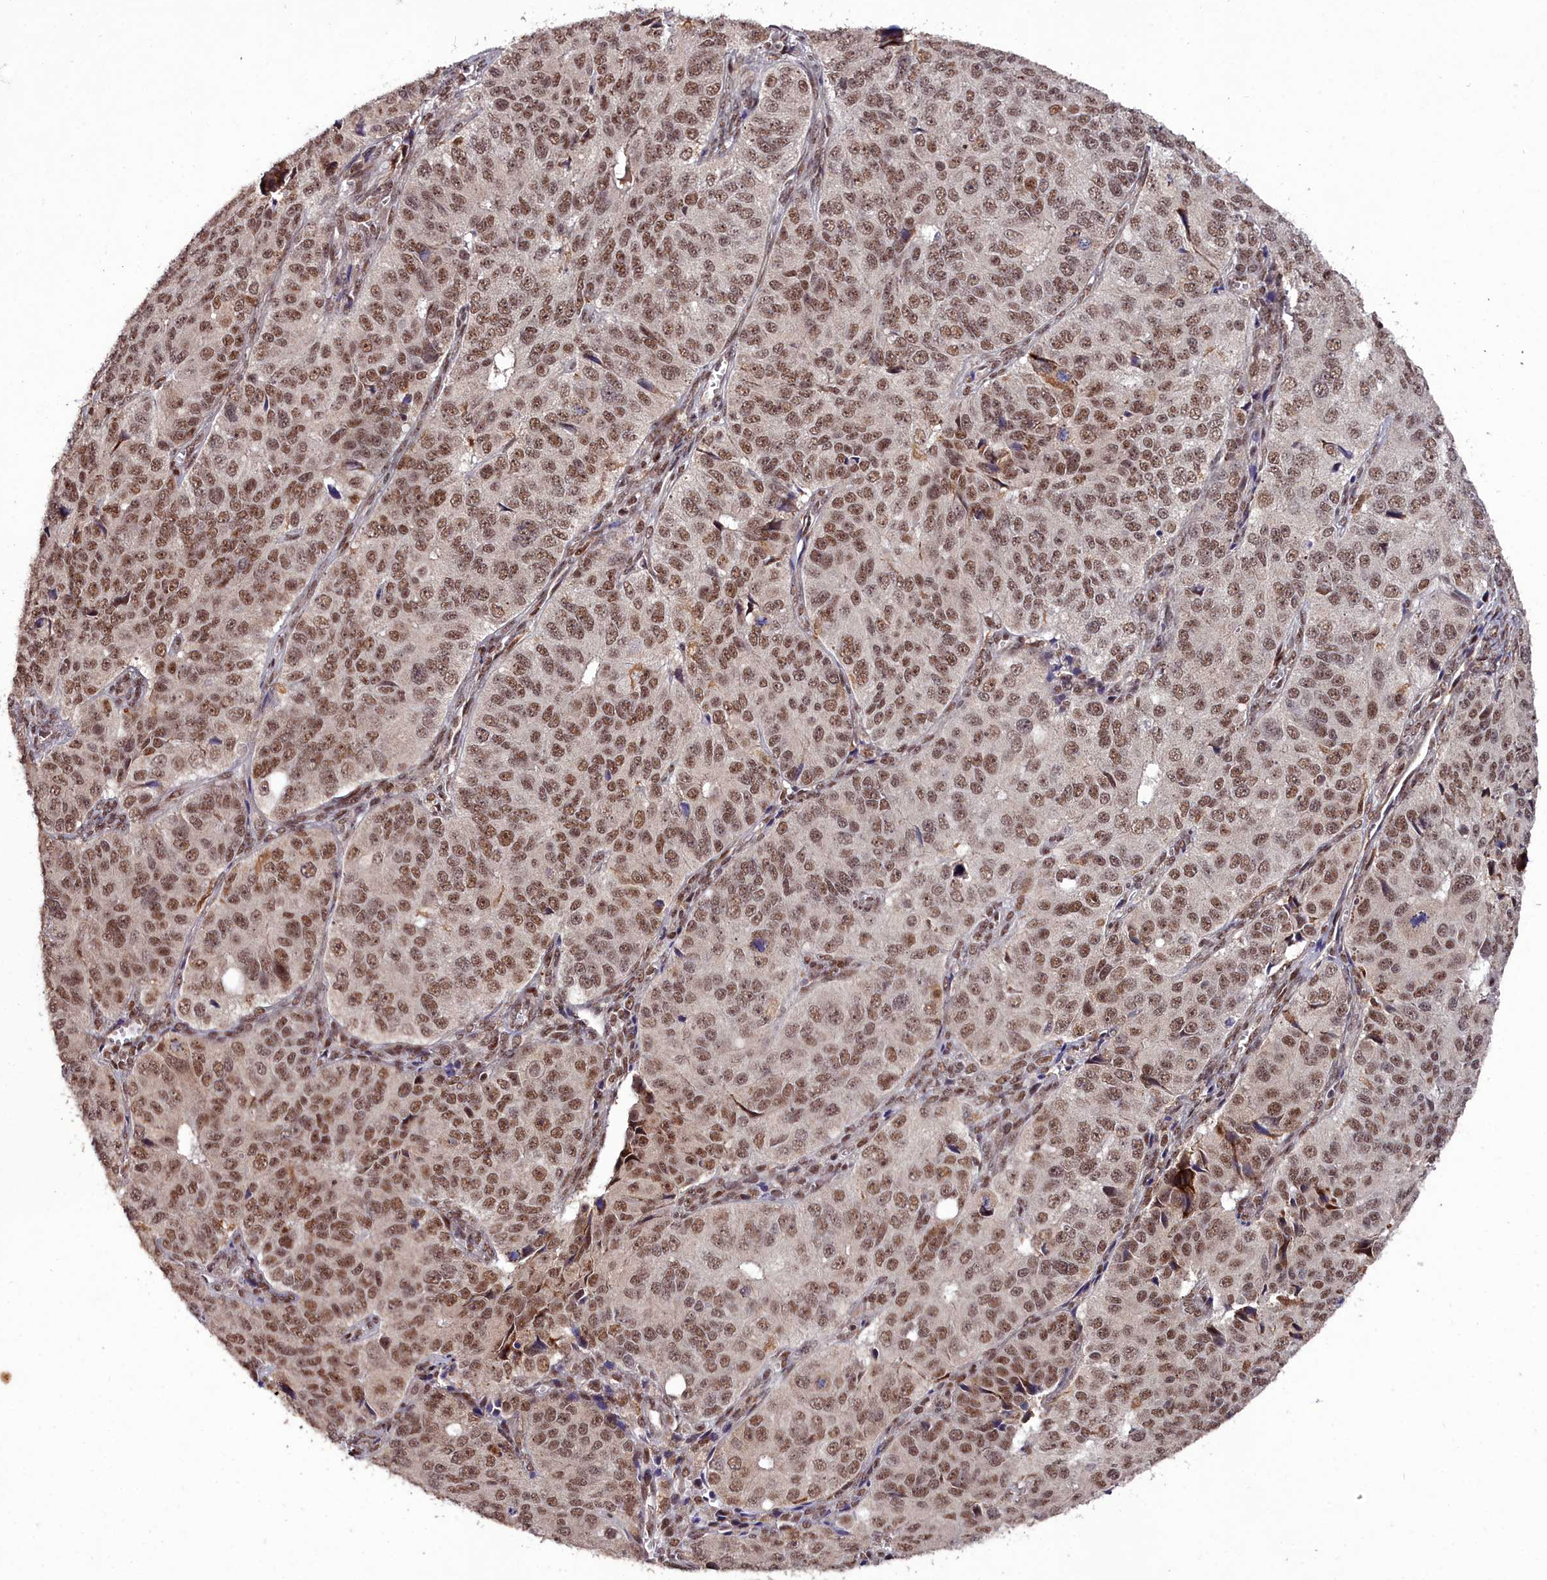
{"staining": {"intensity": "moderate", "quantity": ">75%", "location": "nuclear"}, "tissue": "ovarian cancer", "cell_type": "Tumor cells", "image_type": "cancer", "snomed": [{"axis": "morphology", "description": "Carcinoma, endometroid"}, {"axis": "topography", "description": "Ovary"}], "caption": "This image displays immunohistochemistry staining of endometroid carcinoma (ovarian), with medium moderate nuclear expression in approximately >75% of tumor cells.", "gene": "CXXC1", "patient": {"sex": "female", "age": 51}}